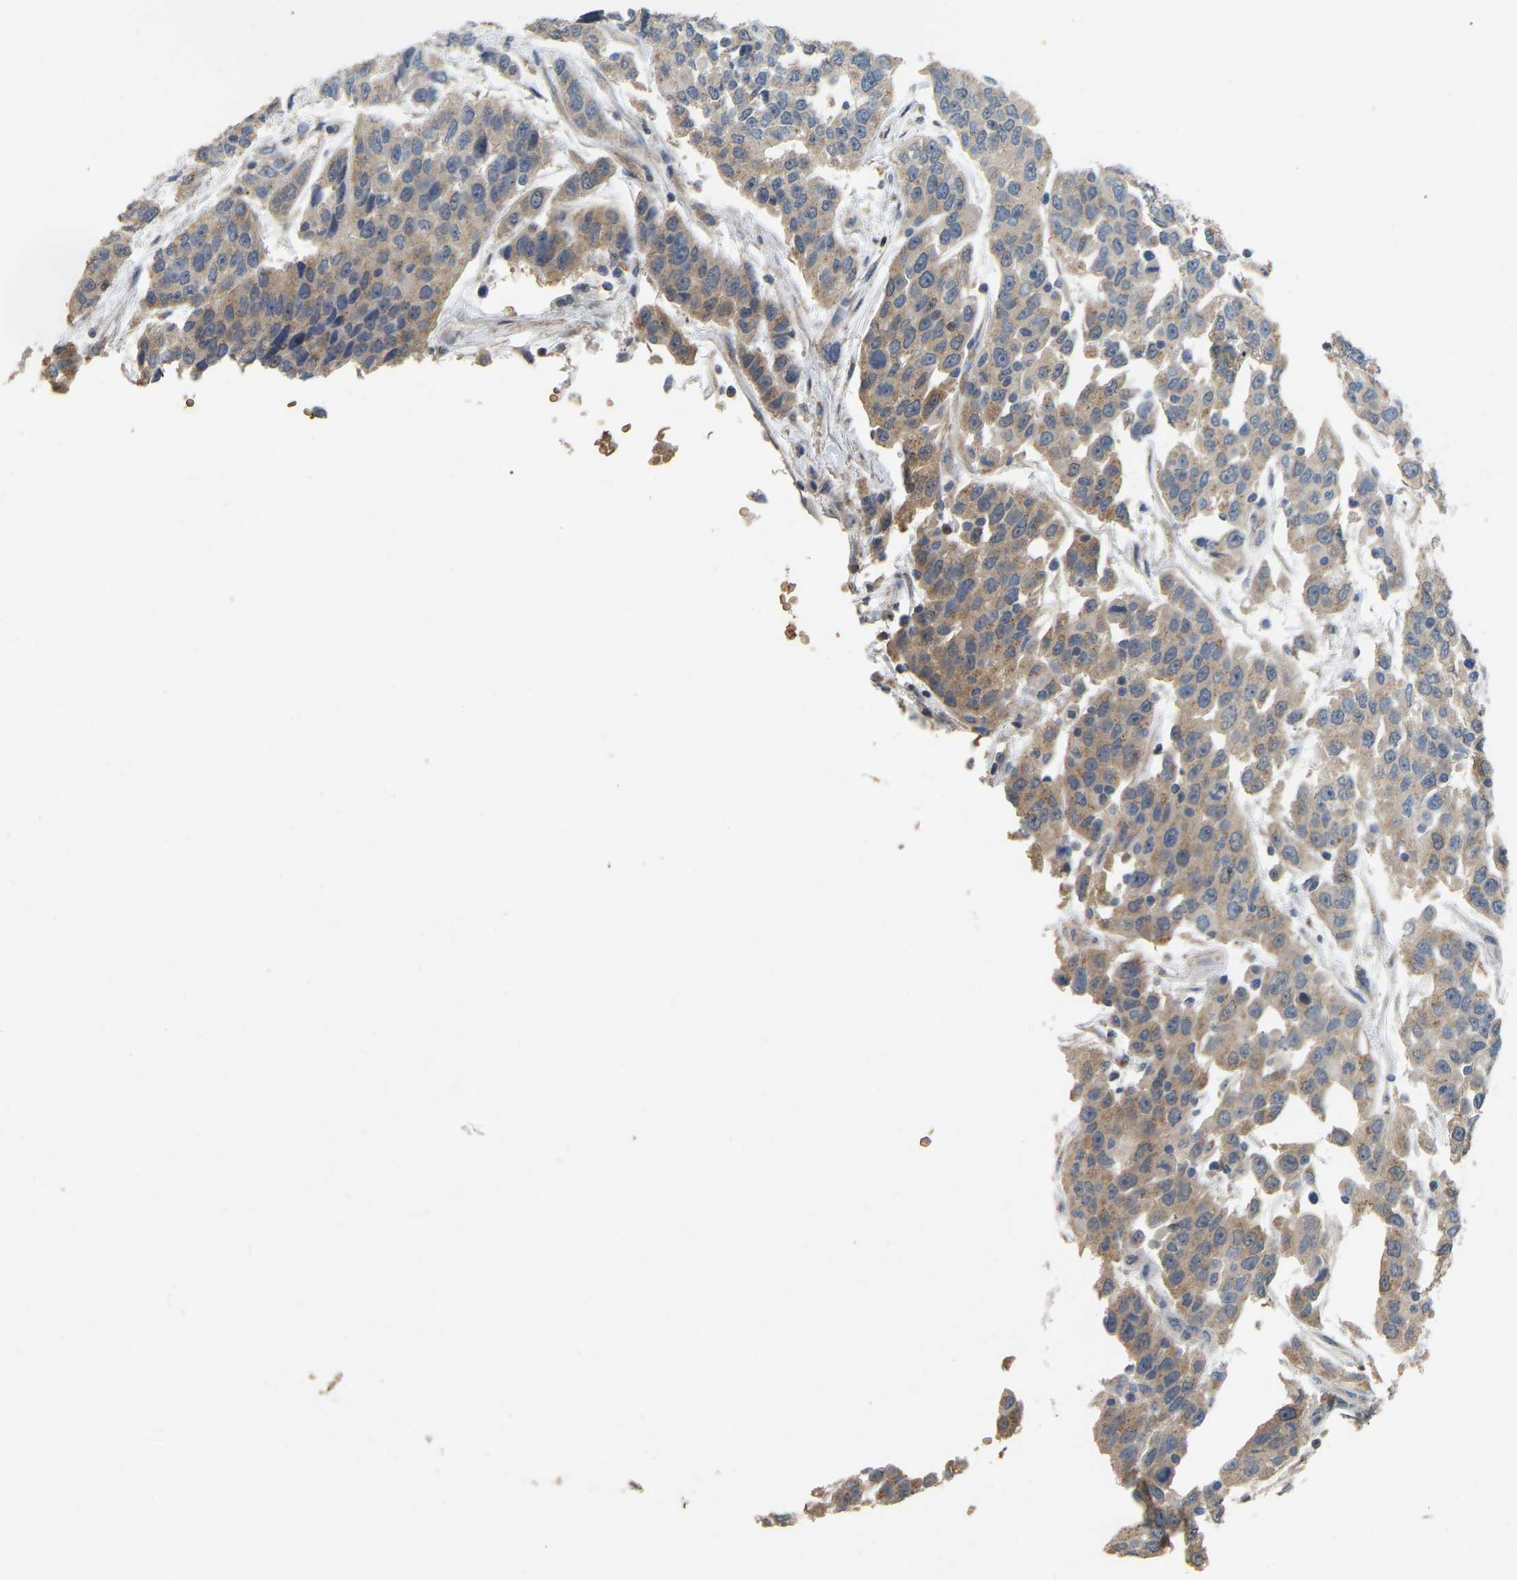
{"staining": {"intensity": "moderate", "quantity": ">75%", "location": "cytoplasmic/membranous"}, "tissue": "urothelial cancer", "cell_type": "Tumor cells", "image_type": "cancer", "snomed": [{"axis": "morphology", "description": "Urothelial carcinoma, High grade"}, {"axis": "topography", "description": "Urinary bladder"}], "caption": "The immunohistochemical stain highlights moderate cytoplasmic/membranous staining in tumor cells of urothelial cancer tissue.", "gene": "CFAP298", "patient": {"sex": "female", "age": 80}}